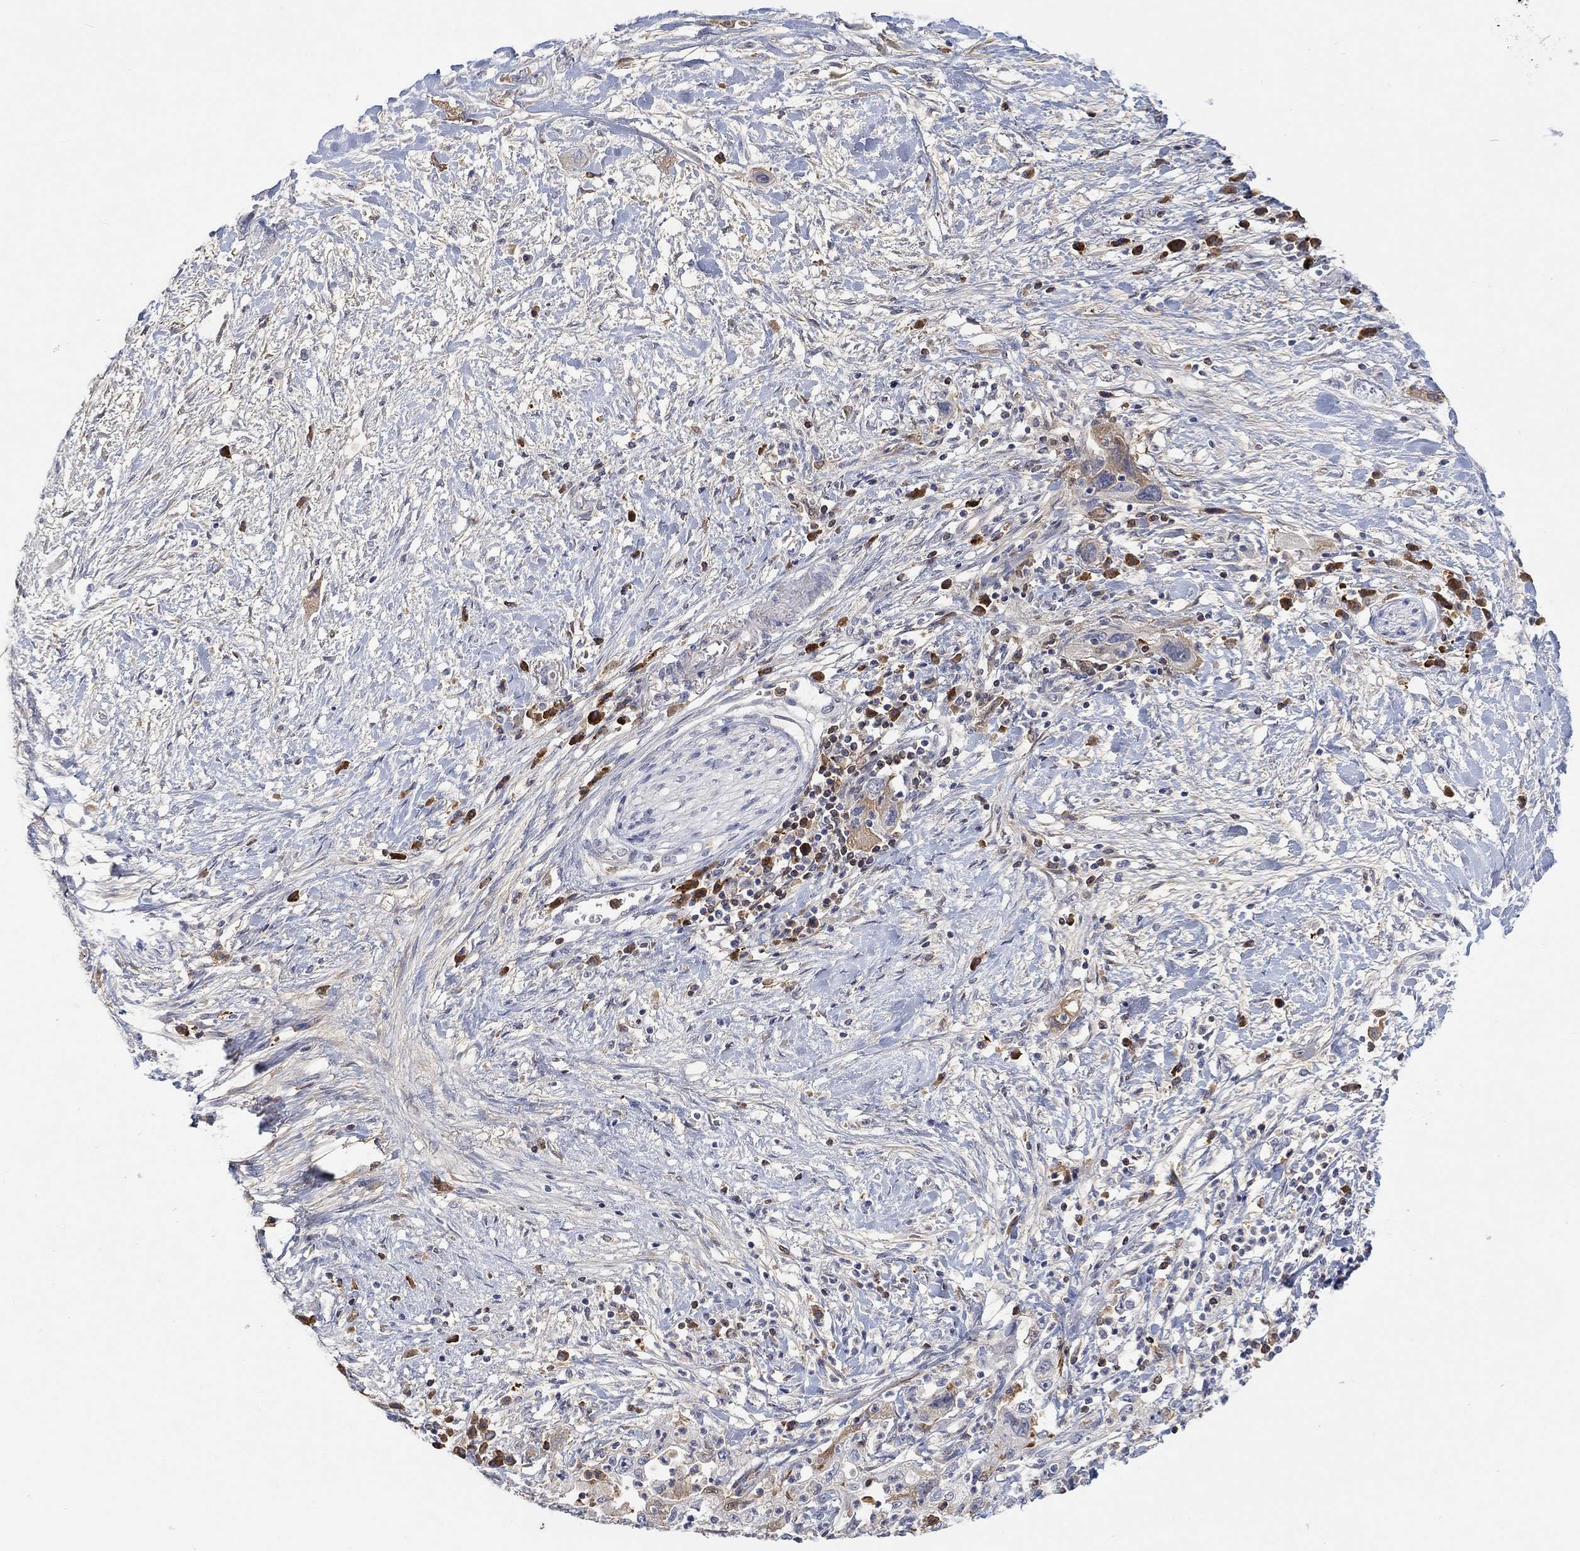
{"staining": {"intensity": "weak", "quantity": "<25%", "location": "cytoplasmic/membranous"}, "tissue": "pancreatic cancer", "cell_type": "Tumor cells", "image_type": "cancer", "snomed": [{"axis": "morphology", "description": "Adenocarcinoma, NOS"}, {"axis": "topography", "description": "Pancreas"}], "caption": "This is an IHC micrograph of human pancreatic adenocarcinoma. There is no positivity in tumor cells.", "gene": "MSTN", "patient": {"sex": "female", "age": 73}}